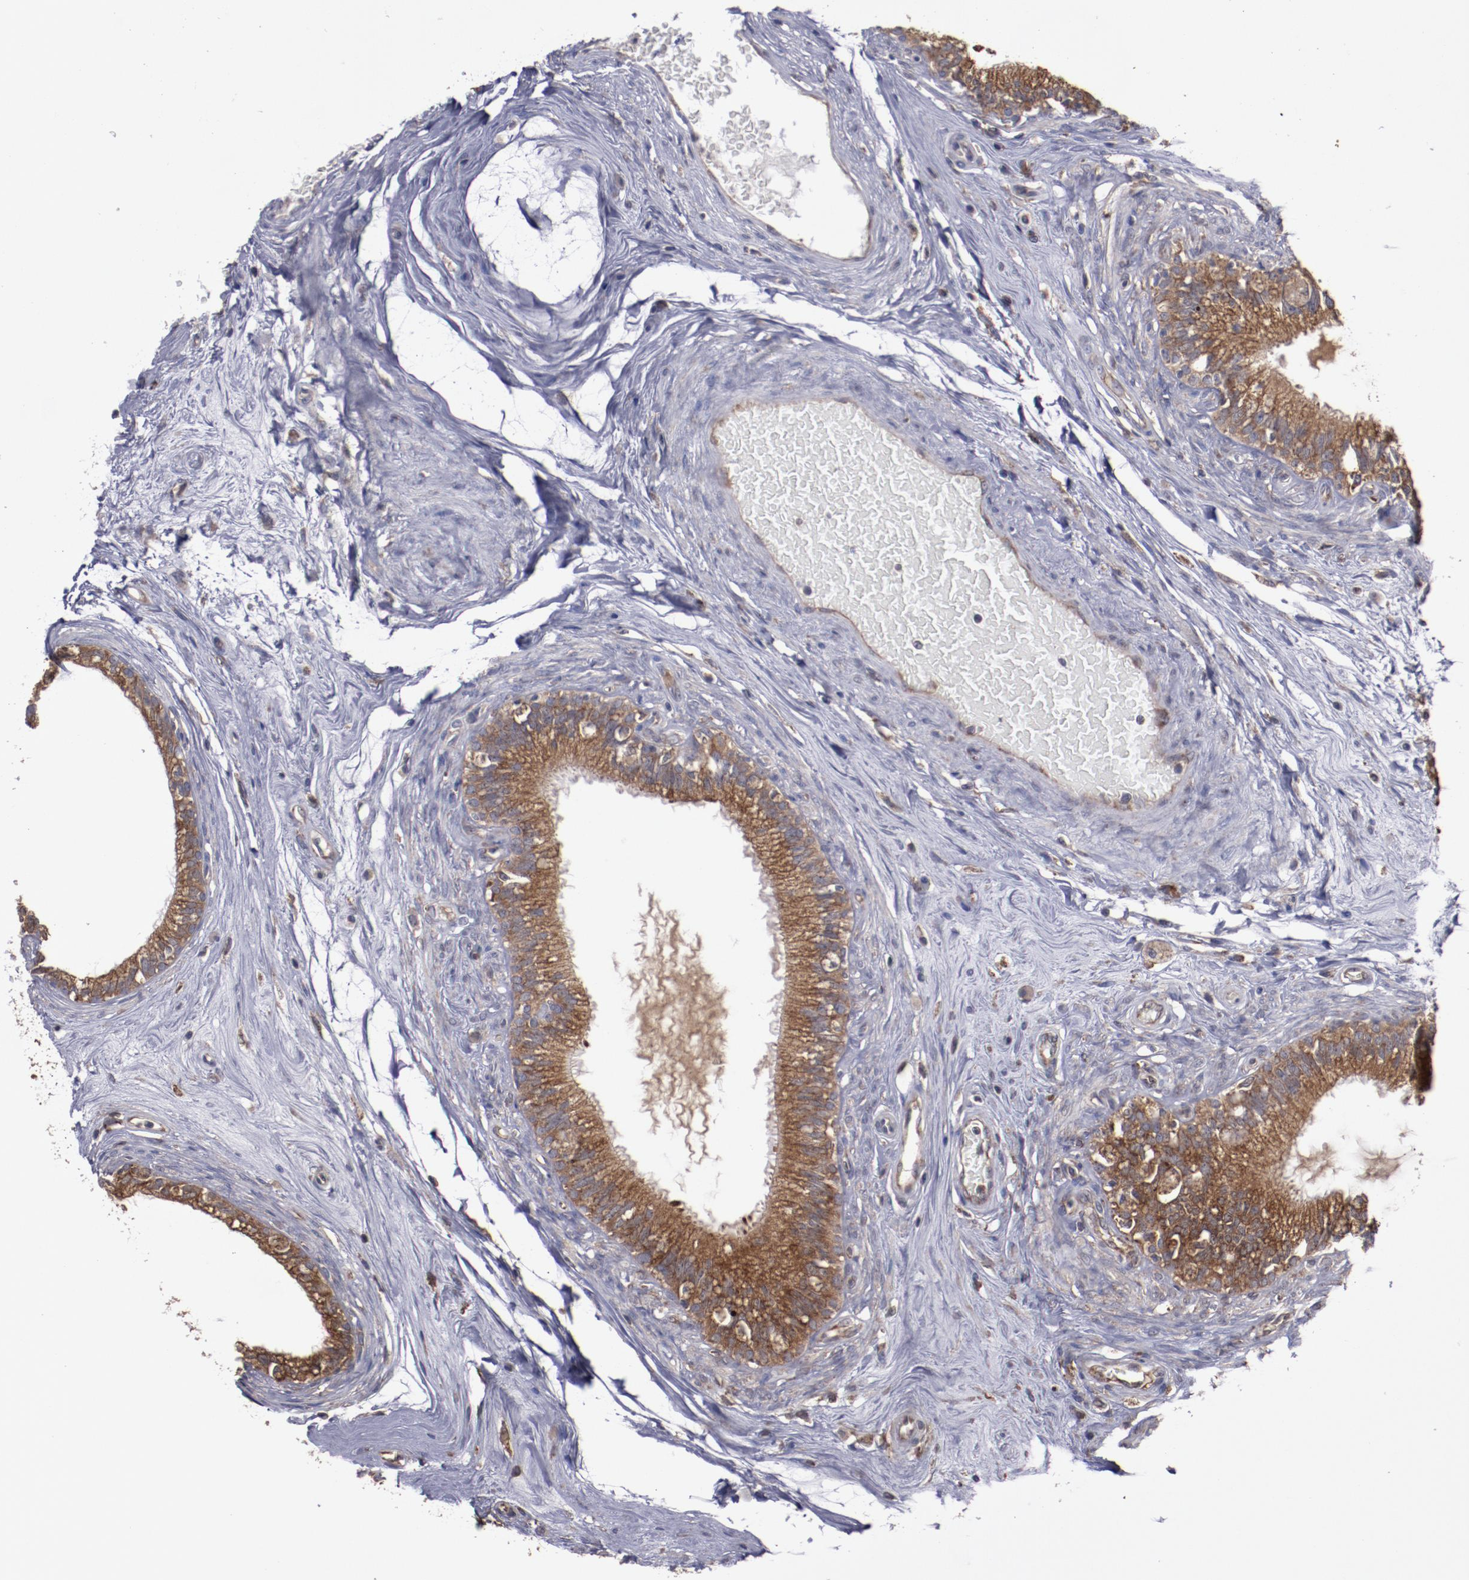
{"staining": {"intensity": "moderate", "quantity": ">75%", "location": "cytoplasmic/membranous"}, "tissue": "epididymis", "cell_type": "Glandular cells", "image_type": "normal", "snomed": [{"axis": "morphology", "description": "Normal tissue, NOS"}, {"axis": "morphology", "description": "Inflammation, NOS"}, {"axis": "topography", "description": "Epididymis"}], "caption": "There is medium levels of moderate cytoplasmic/membranous expression in glandular cells of unremarkable epididymis, as demonstrated by immunohistochemical staining (brown color).", "gene": "RPS4X", "patient": {"sex": "male", "age": 84}}